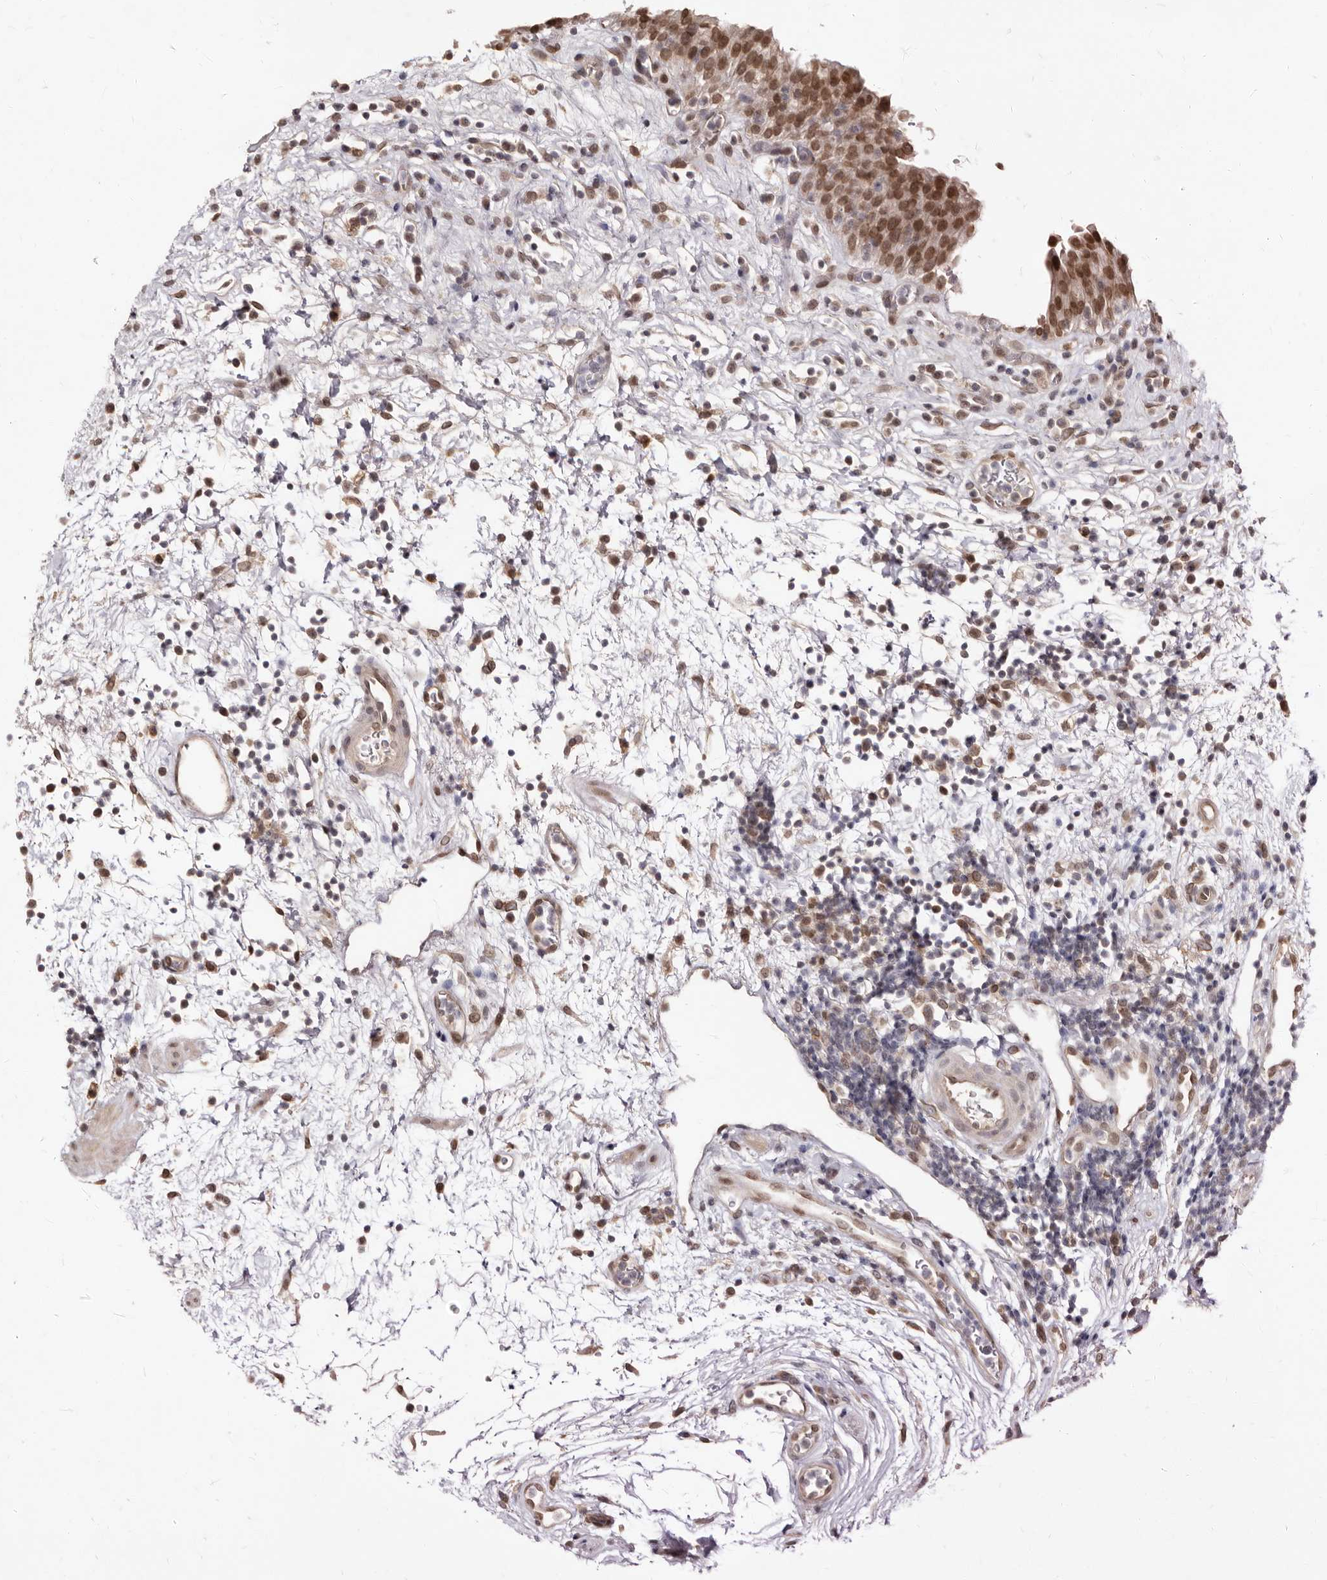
{"staining": {"intensity": "moderate", "quantity": ">75%", "location": "nuclear"}, "tissue": "urinary bladder", "cell_type": "Urothelial cells", "image_type": "normal", "snomed": [{"axis": "morphology", "description": "Normal tissue, NOS"}, {"axis": "morphology", "description": "Inflammation, NOS"}, {"axis": "topography", "description": "Urinary bladder"}], "caption": "Protein expression analysis of benign urinary bladder exhibits moderate nuclear positivity in about >75% of urothelial cells.", "gene": "LCORL", "patient": {"sex": "female", "age": 75}}